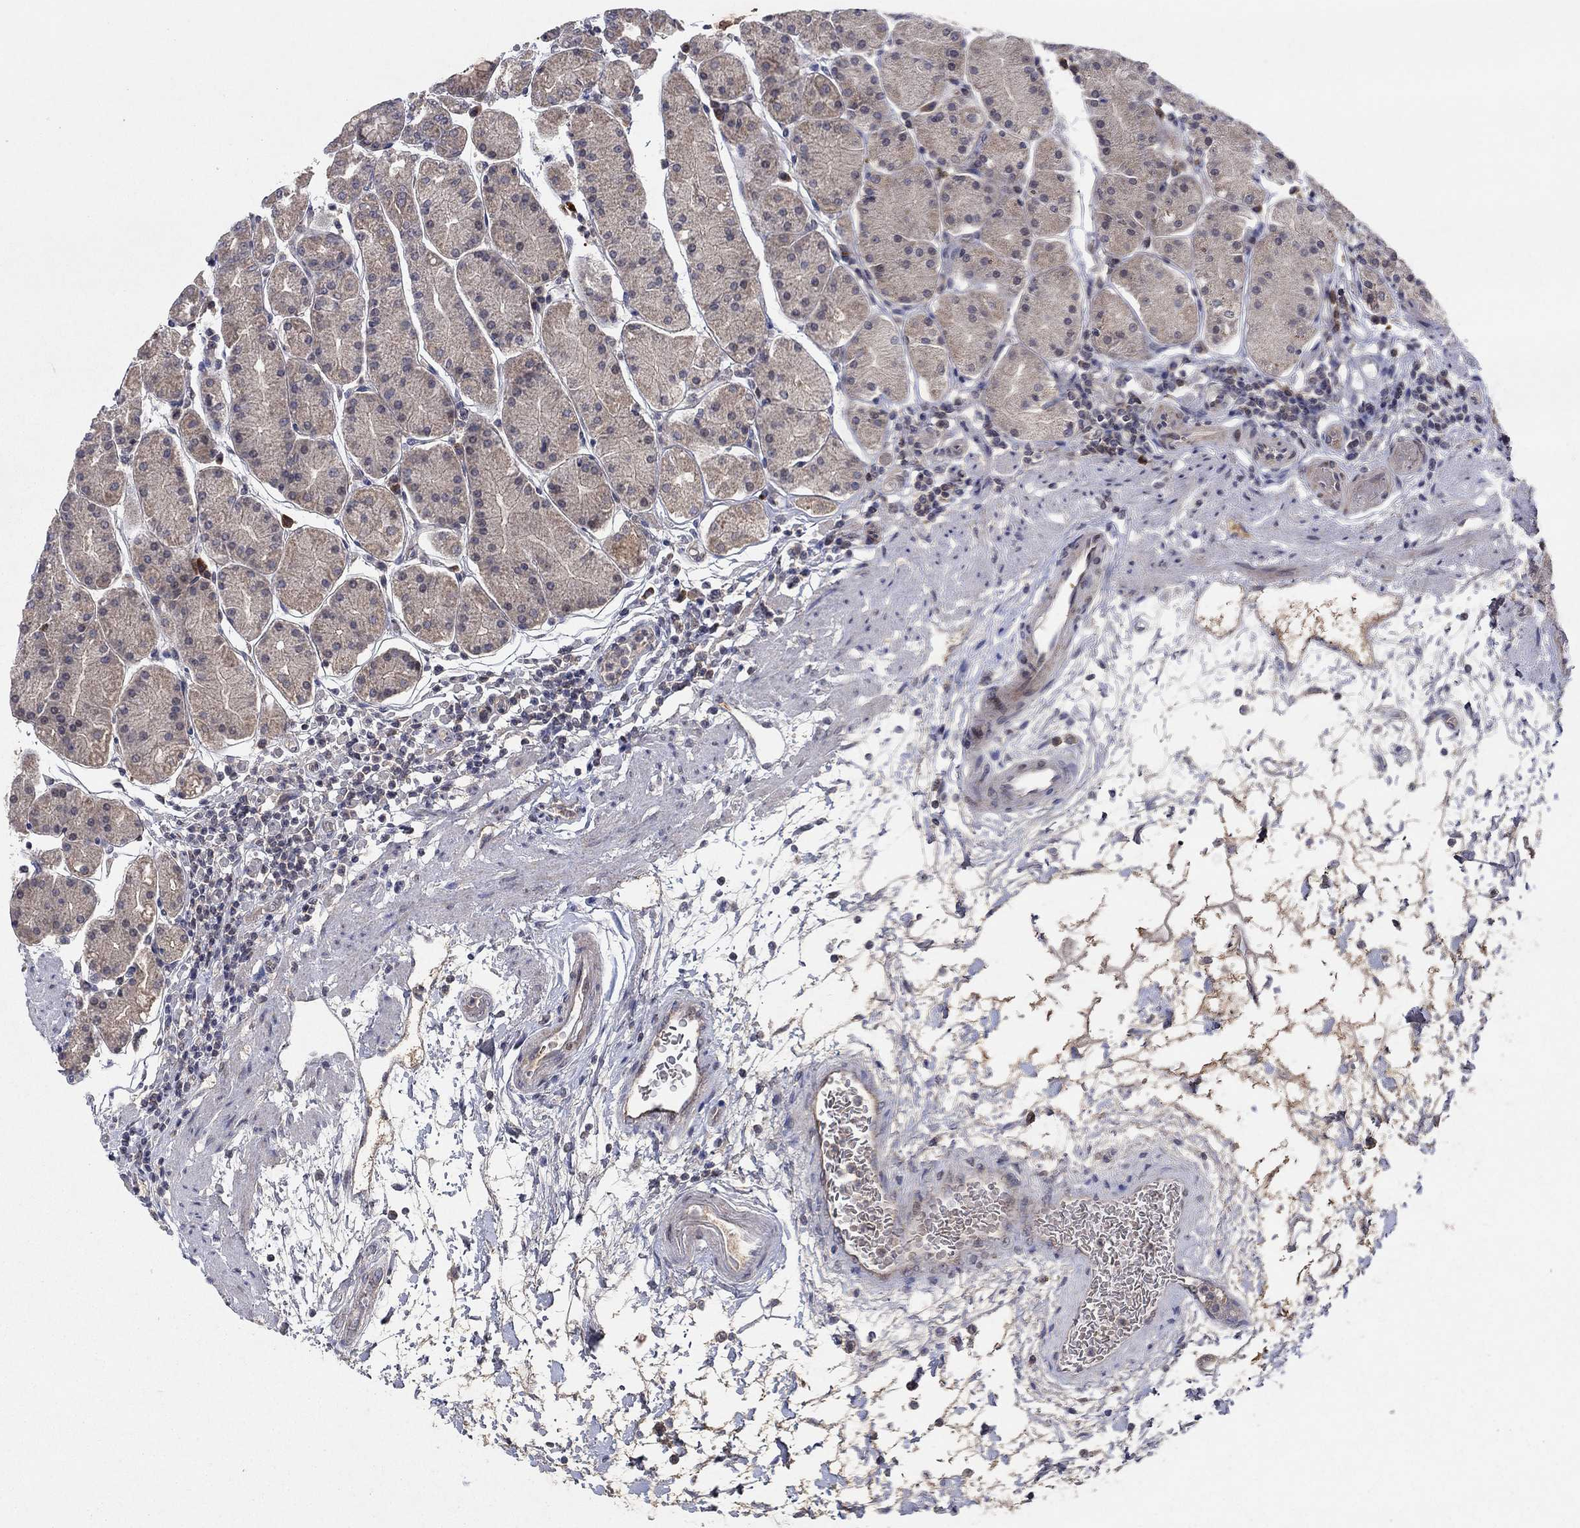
{"staining": {"intensity": "weak", "quantity": "25%-75%", "location": "cytoplasmic/membranous"}, "tissue": "stomach", "cell_type": "Glandular cells", "image_type": "normal", "snomed": [{"axis": "morphology", "description": "Normal tissue, NOS"}, {"axis": "topography", "description": "Stomach"}], "caption": "Human stomach stained with a brown dye shows weak cytoplasmic/membranous positive staining in about 25%-75% of glandular cells.", "gene": "IL4", "patient": {"sex": "male", "age": 54}}